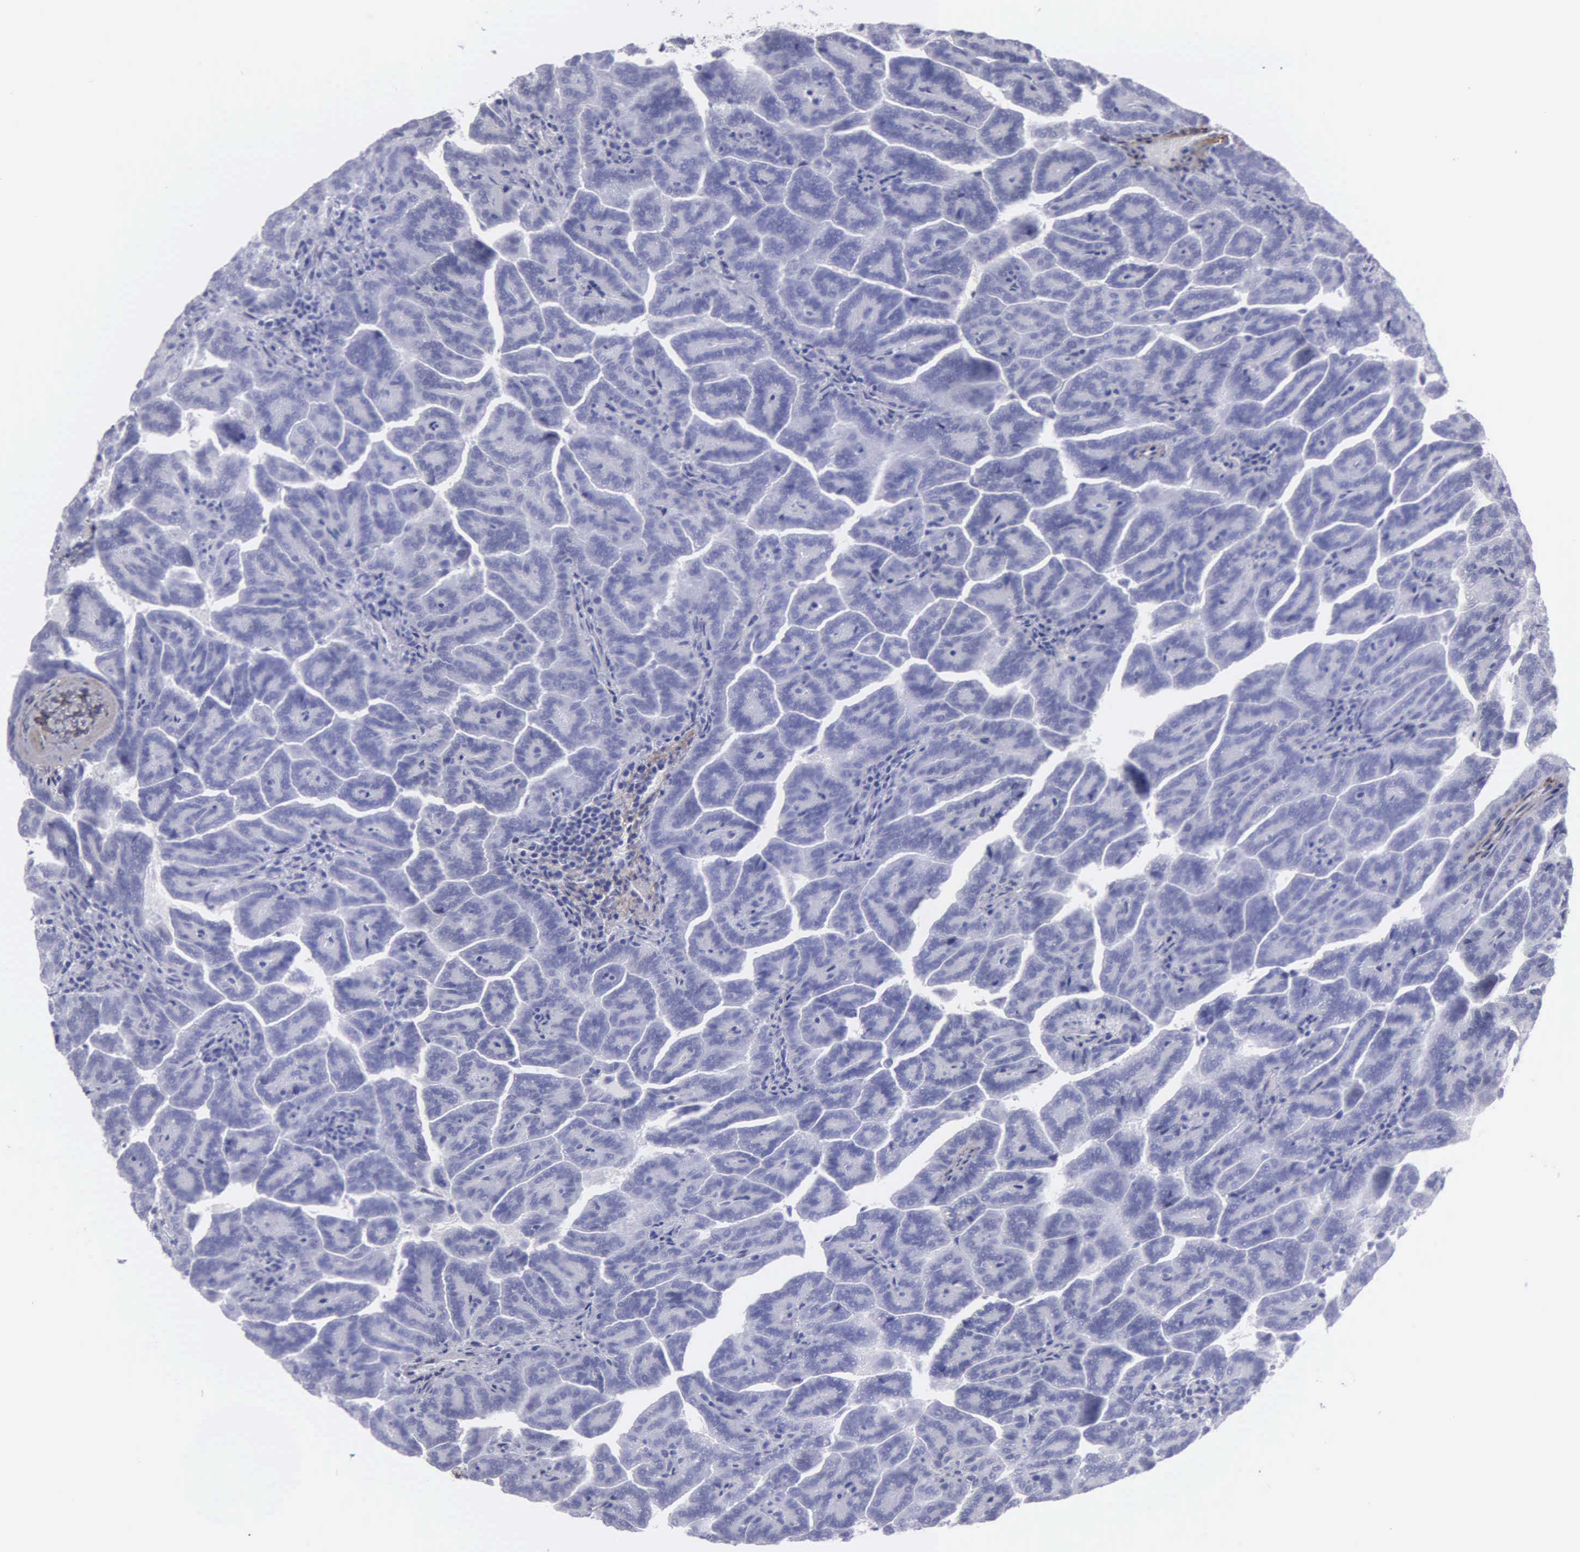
{"staining": {"intensity": "negative", "quantity": "none", "location": "none"}, "tissue": "renal cancer", "cell_type": "Tumor cells", "image_type": "cancer", "snomed": [{"axis": "morphology", "description": "Adenocarcinoma, NOS"}, {"axis": "topography", "description": "Kidney"}], "caption": "Immunohistochemistry (IHC) of adenocarcinoma (renal) demonstrates no positivity in tumor cells.", "gene": "FBLN5", "patient": {"sex": "male", "age": 61}}